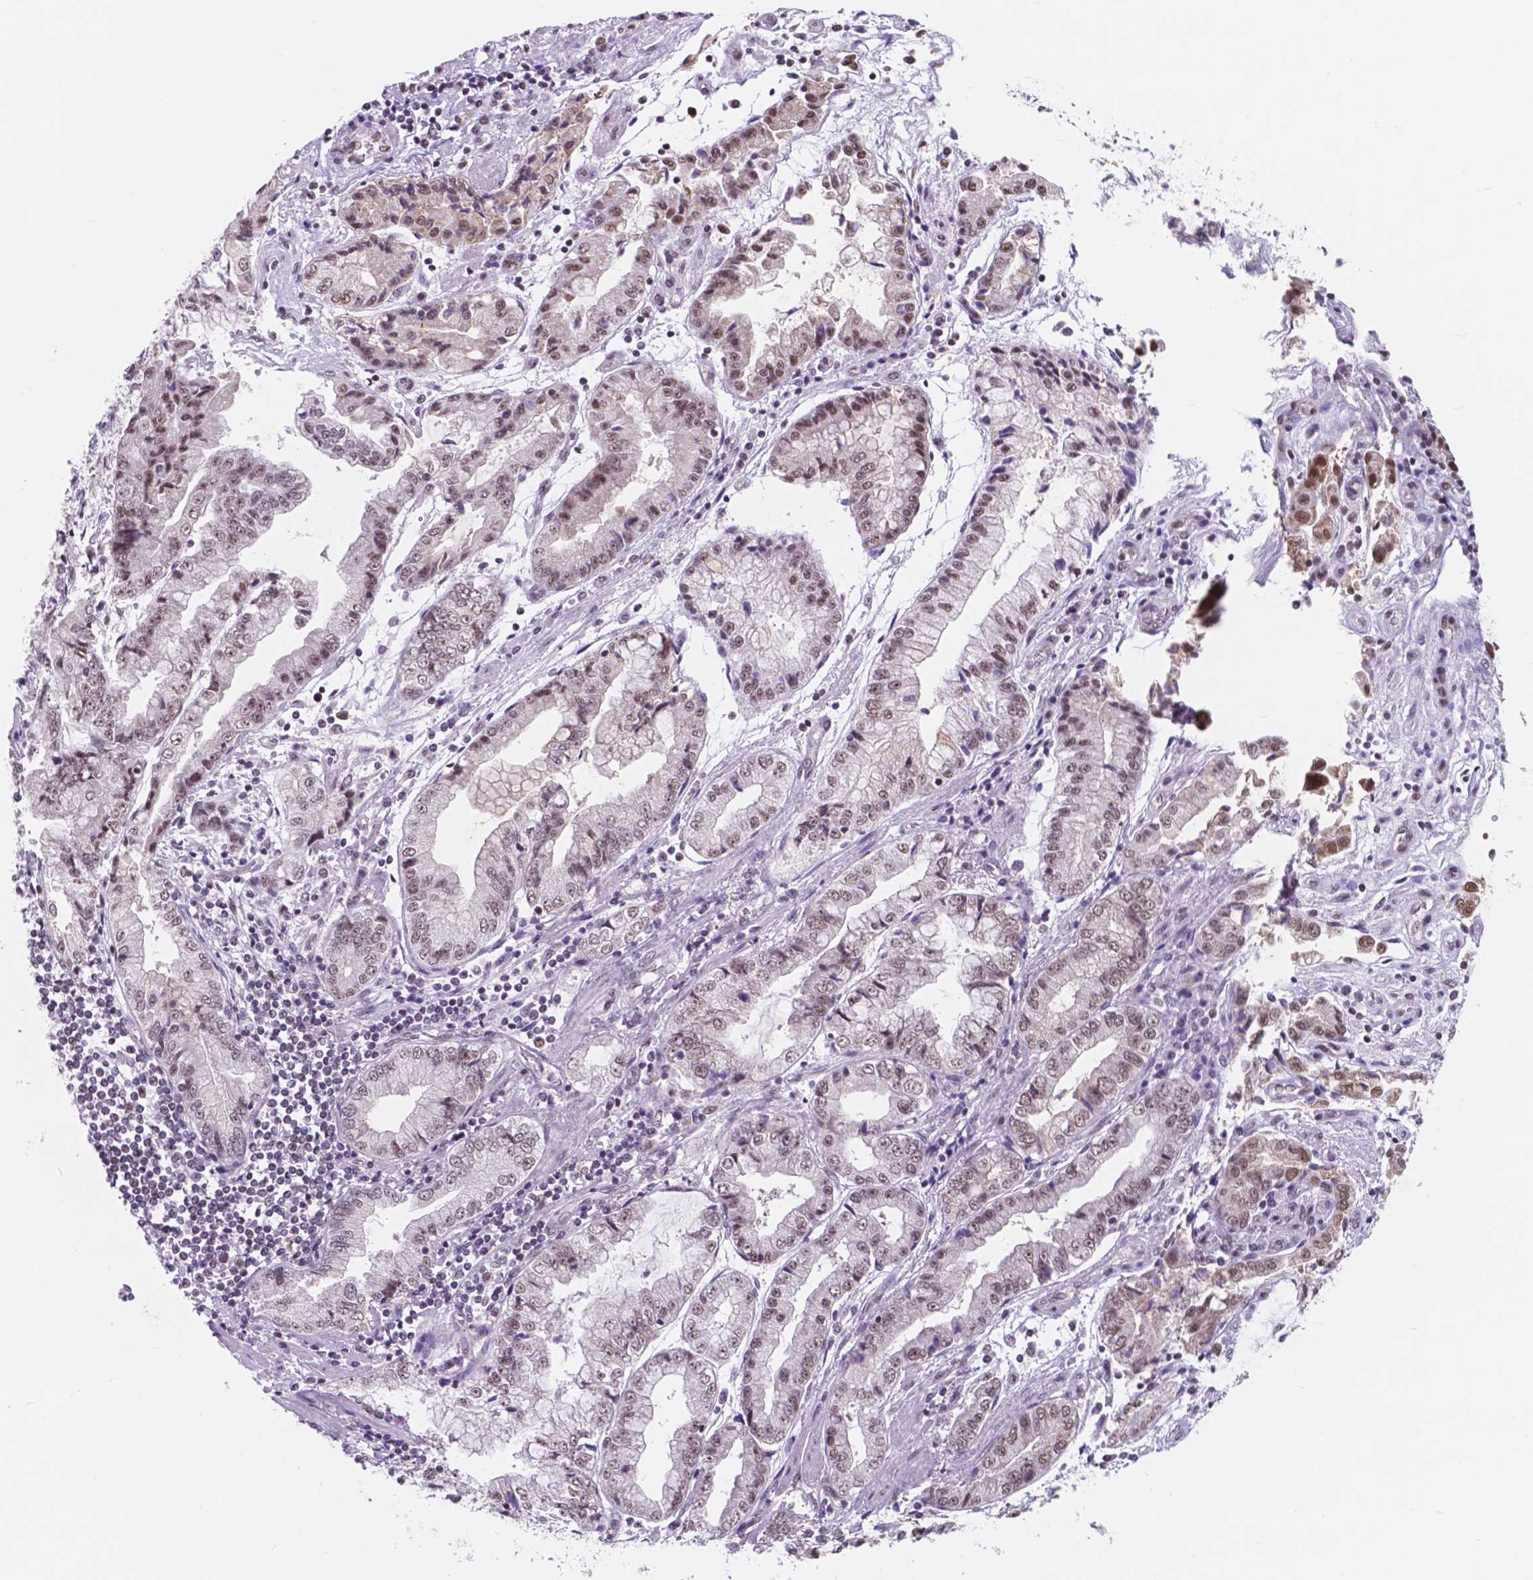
{"staining": {"intensity": "weak", "quantity": ">75%", "location": "nuclear"}, "tissue": "stomach cancer", "cell_type": "Tumor cells", "image_type": "cancer", "snomed": [{"axis": "morphology", "description": "Adenocarcinoma, NOS"}, {"axis": "topography", "description": "Stomach, upper"}], "caption": "Human stomach adenocarcinoma stained with a brown dye reveals weak nuclear positive positivity in about >75% of tumor cells.", "gene": "BCAS2", "patient": {"sex": "female", "age": 74}}